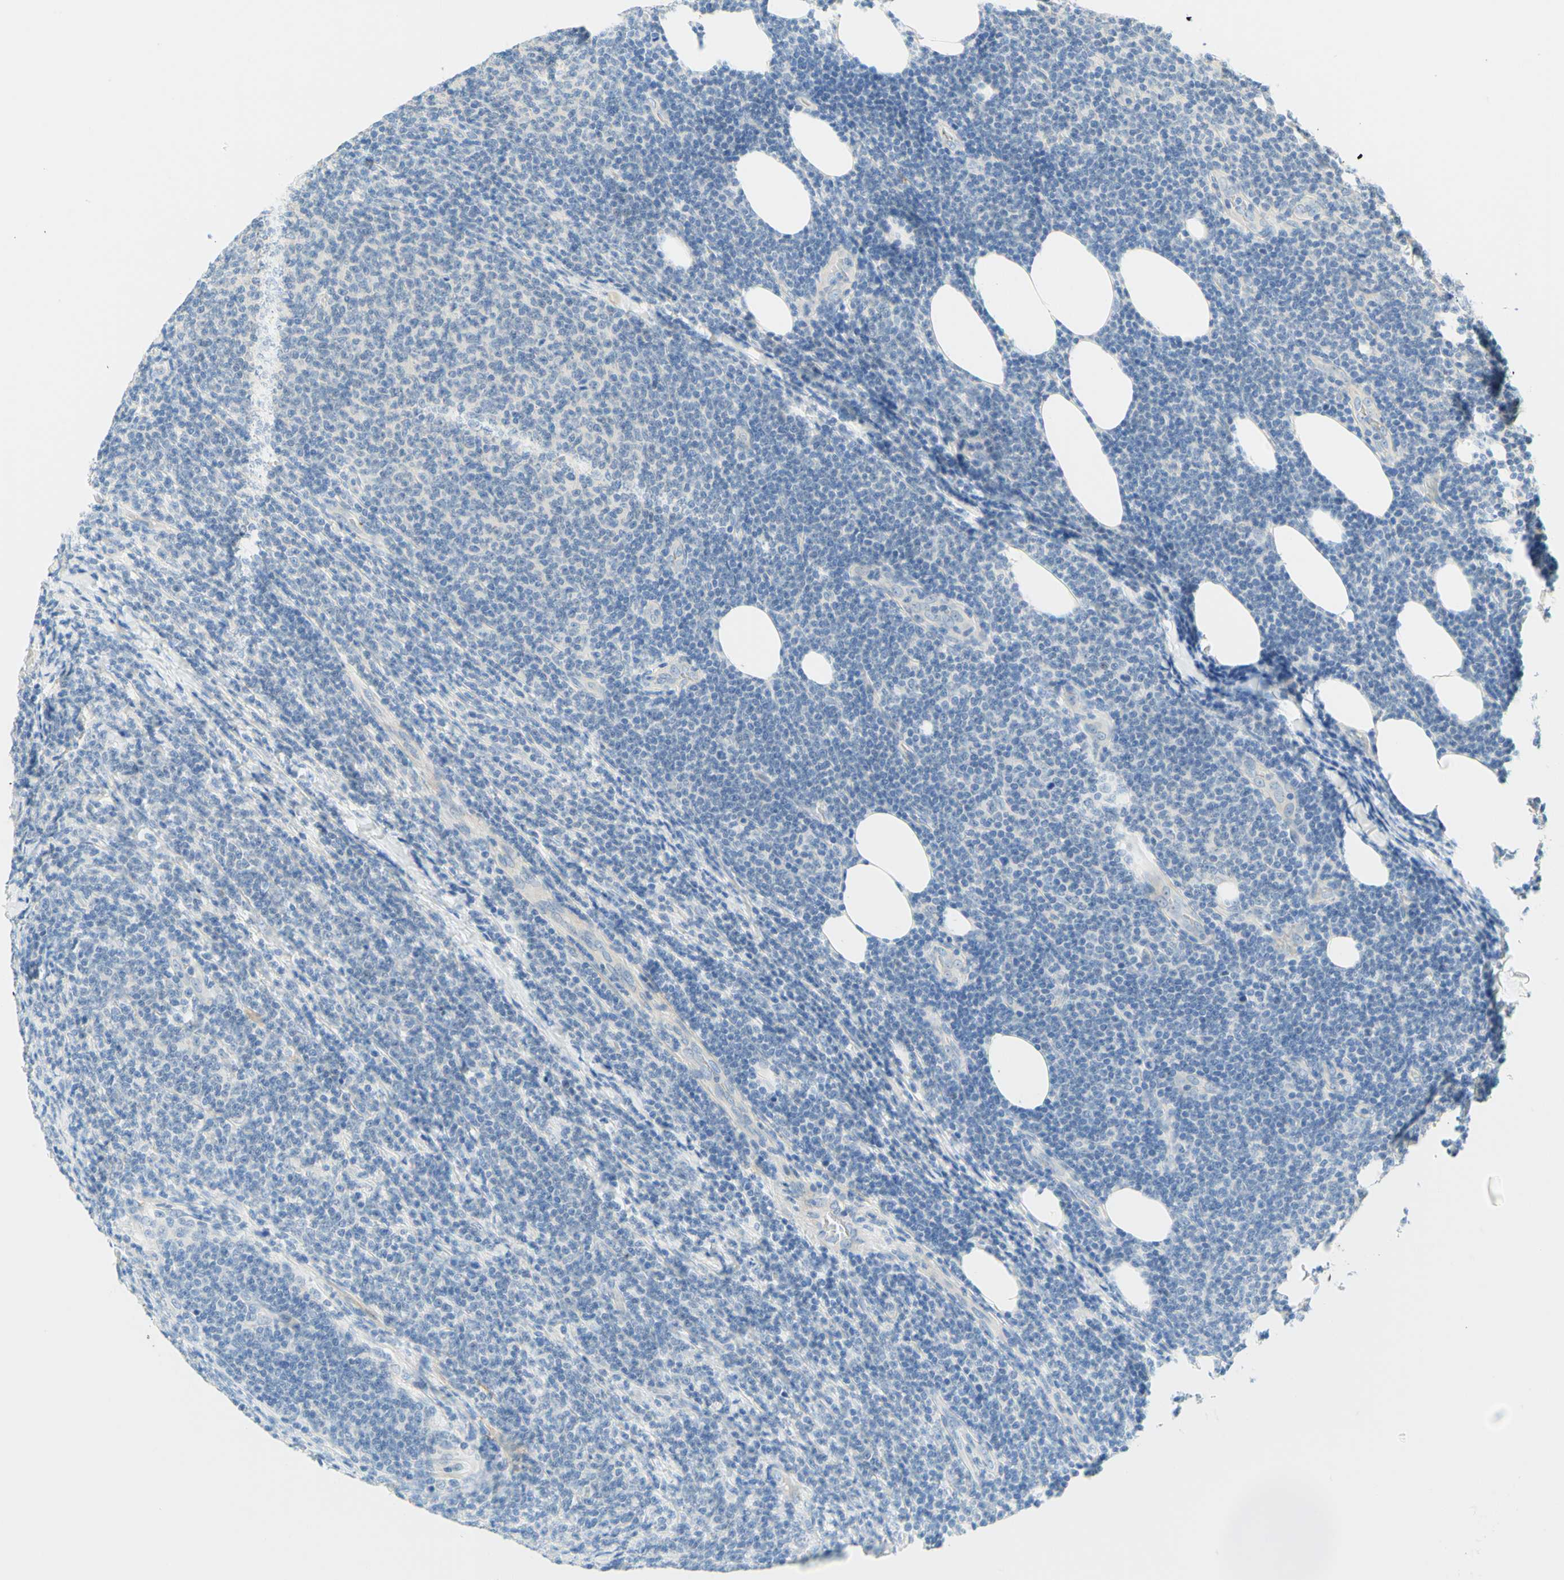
{"staining": {"intensity": "negative", "quantity": "none", "location": "none"}, "tissue": "lymphoma", "cell_type": "Tumor cells", "image_type": "cancer", "snomed": [{"axis": "morphology", "description": "Malignant lymphoma, non-Hodgkin's type, Low grade"}, {"axis": "topography", "description": "Lymph node"}], "caption": "A high-resolution image shows immunohistochemistry (IHC) staining of low-grade malignant lymphoma, non-Hodgkin's type, which shows no significant positivity in tumor cells.", "gene": "ENTREP2", "patient": {"sex": "male", "age": 66}}